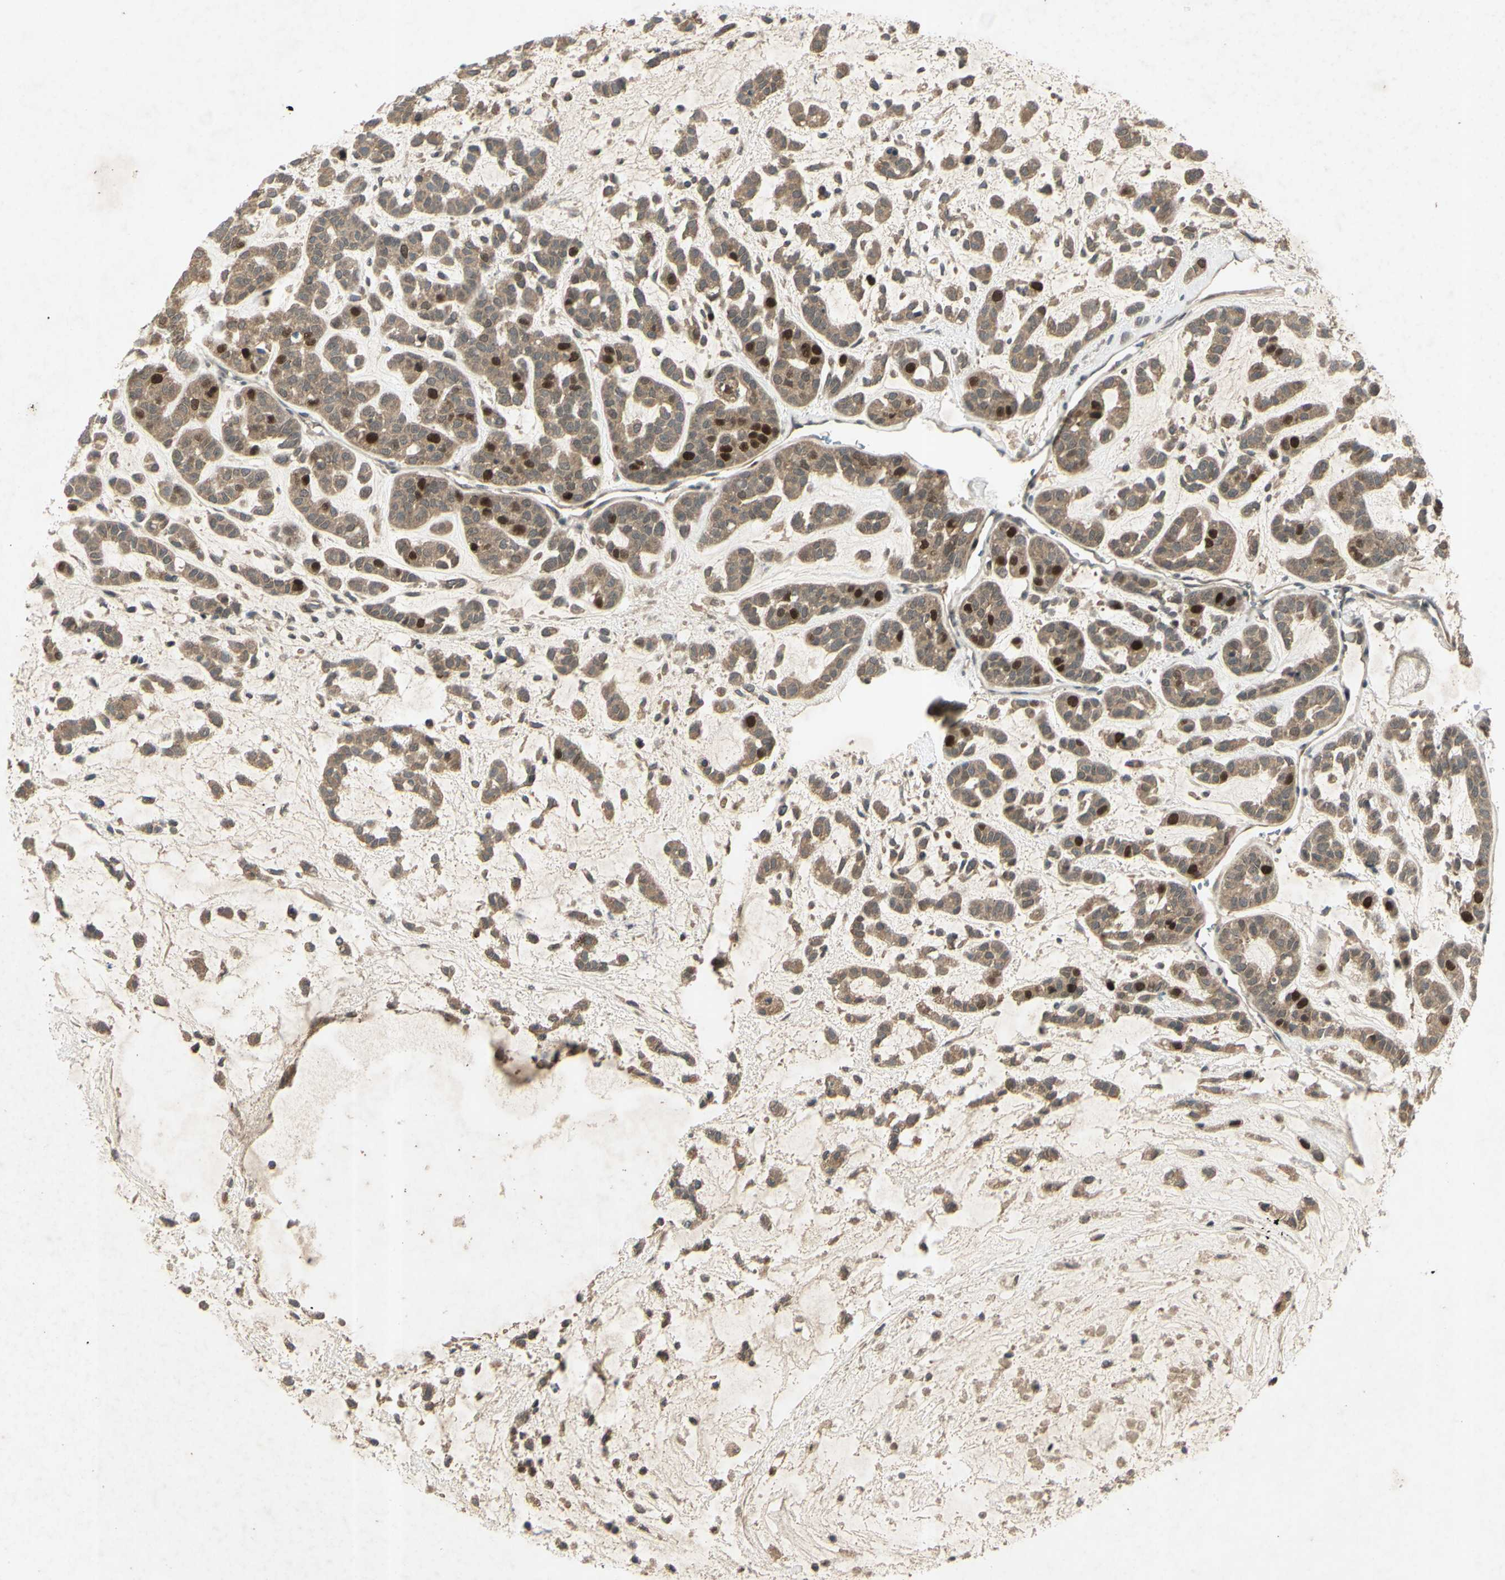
{"staining": {"intensity": "strong", "quantity": "<25%", "location": "nuclear"}, "tissue": "head and neck cancer", "cell_type": "Tumor cells", "image_type": "cancer", "snomed": [{"axis": "morphology", "description": "Adenocarcinoma, NOS"}, {"axis": "morphology", "description": "Adenoma, NOS"}, {"axis": "topography", "description": "Head-Neck"}], "caption": "Immunohistochemical staining of head and neck cancer reveals strong nuclear protein positivity in approximately <25% of tumor cells.", "gene": "RAD18", "patient": {"sex": "female", "age": 55}}